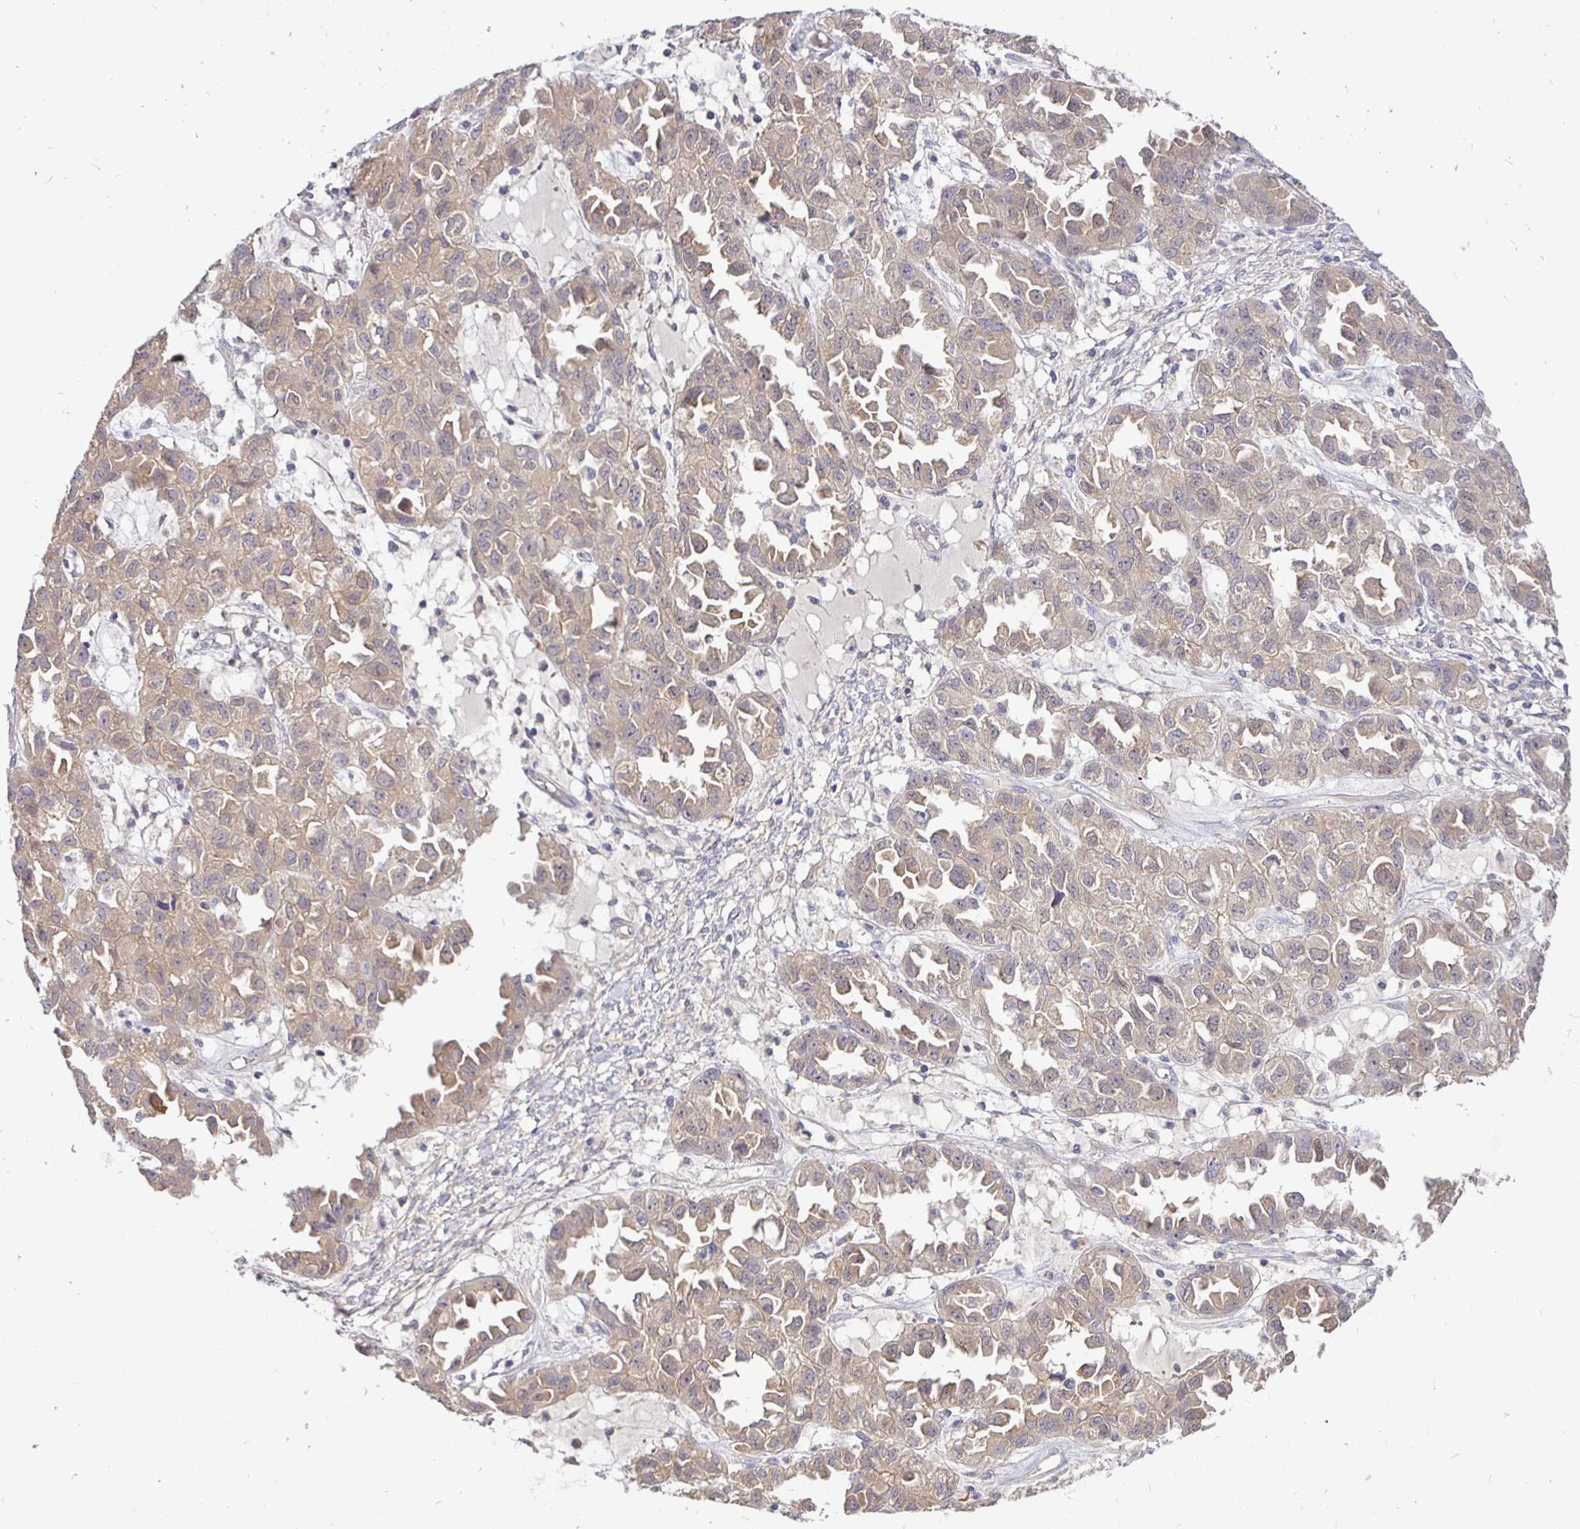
{"staining": {"intensity": "weak", "quantity": ">75%", "location": "cytoplasmic/membranous"}, "tissue": "ovarian cancer", "cell_type": "Tumor cells", "image_type": "cancer", "snomed": [{"axis": "morphology", "description": "Cystadenocarcinoma, serous, NOS"}, {"axis": "topography", "description": "Ovary"}], "caption": "The immunohistochemical stain labels weak cytoplasmic/membranous positivity in tumor cells of serous cystadenocarcinoma (ovarian) tissue. (Stains: DAB in brown, nuclei in blue, Microscopy: brightfield microscopy at high magnification).", "gene": "KIF21A", "patient": {"sex": "female", "age": 84}}